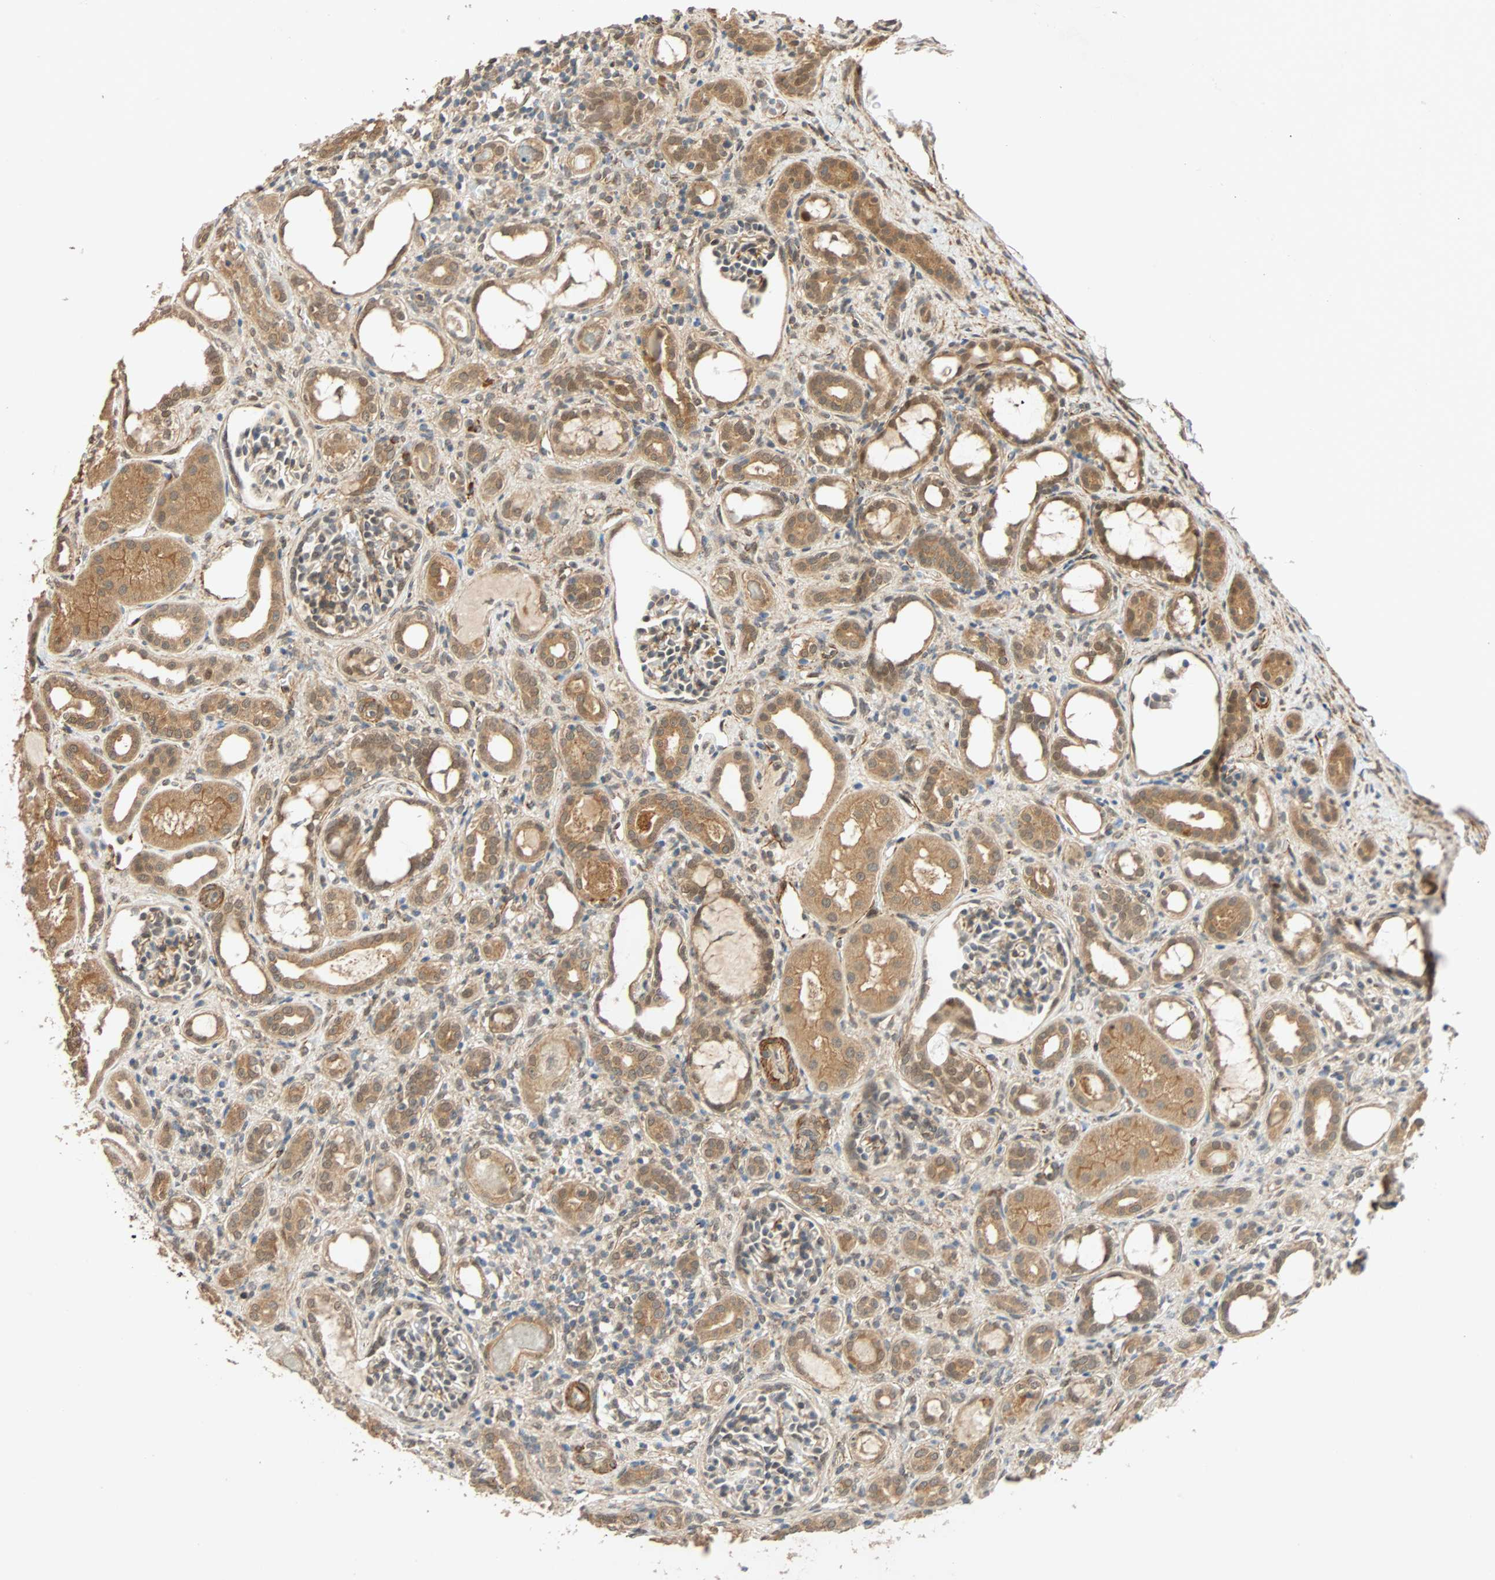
{"staining": {"intensity": "strong", "quantity": "<25%", "location": "cytoplasmic/membranous"}, "tissue": "kidney", "cell_type": "Cells in glomeruli", "image_type": "normal", "snomed": [{"axis": "morphology", "description": "Normal tissue, NOS"}, {"axis": "topography", "description": "Kidney"}], "caption": "Strong cytoplasmic/membranous staining is seen in about <25% of cells in glomeruli in unremarkable kidney. The staining is performed using DAB (3,3'-diaminobenzidine) brown chromogen to label protein expression. The nuclei are counter-stained blue using hematoxylin.", "gene": "QSER1", "patient": {"sex": "male", "age": 7}}